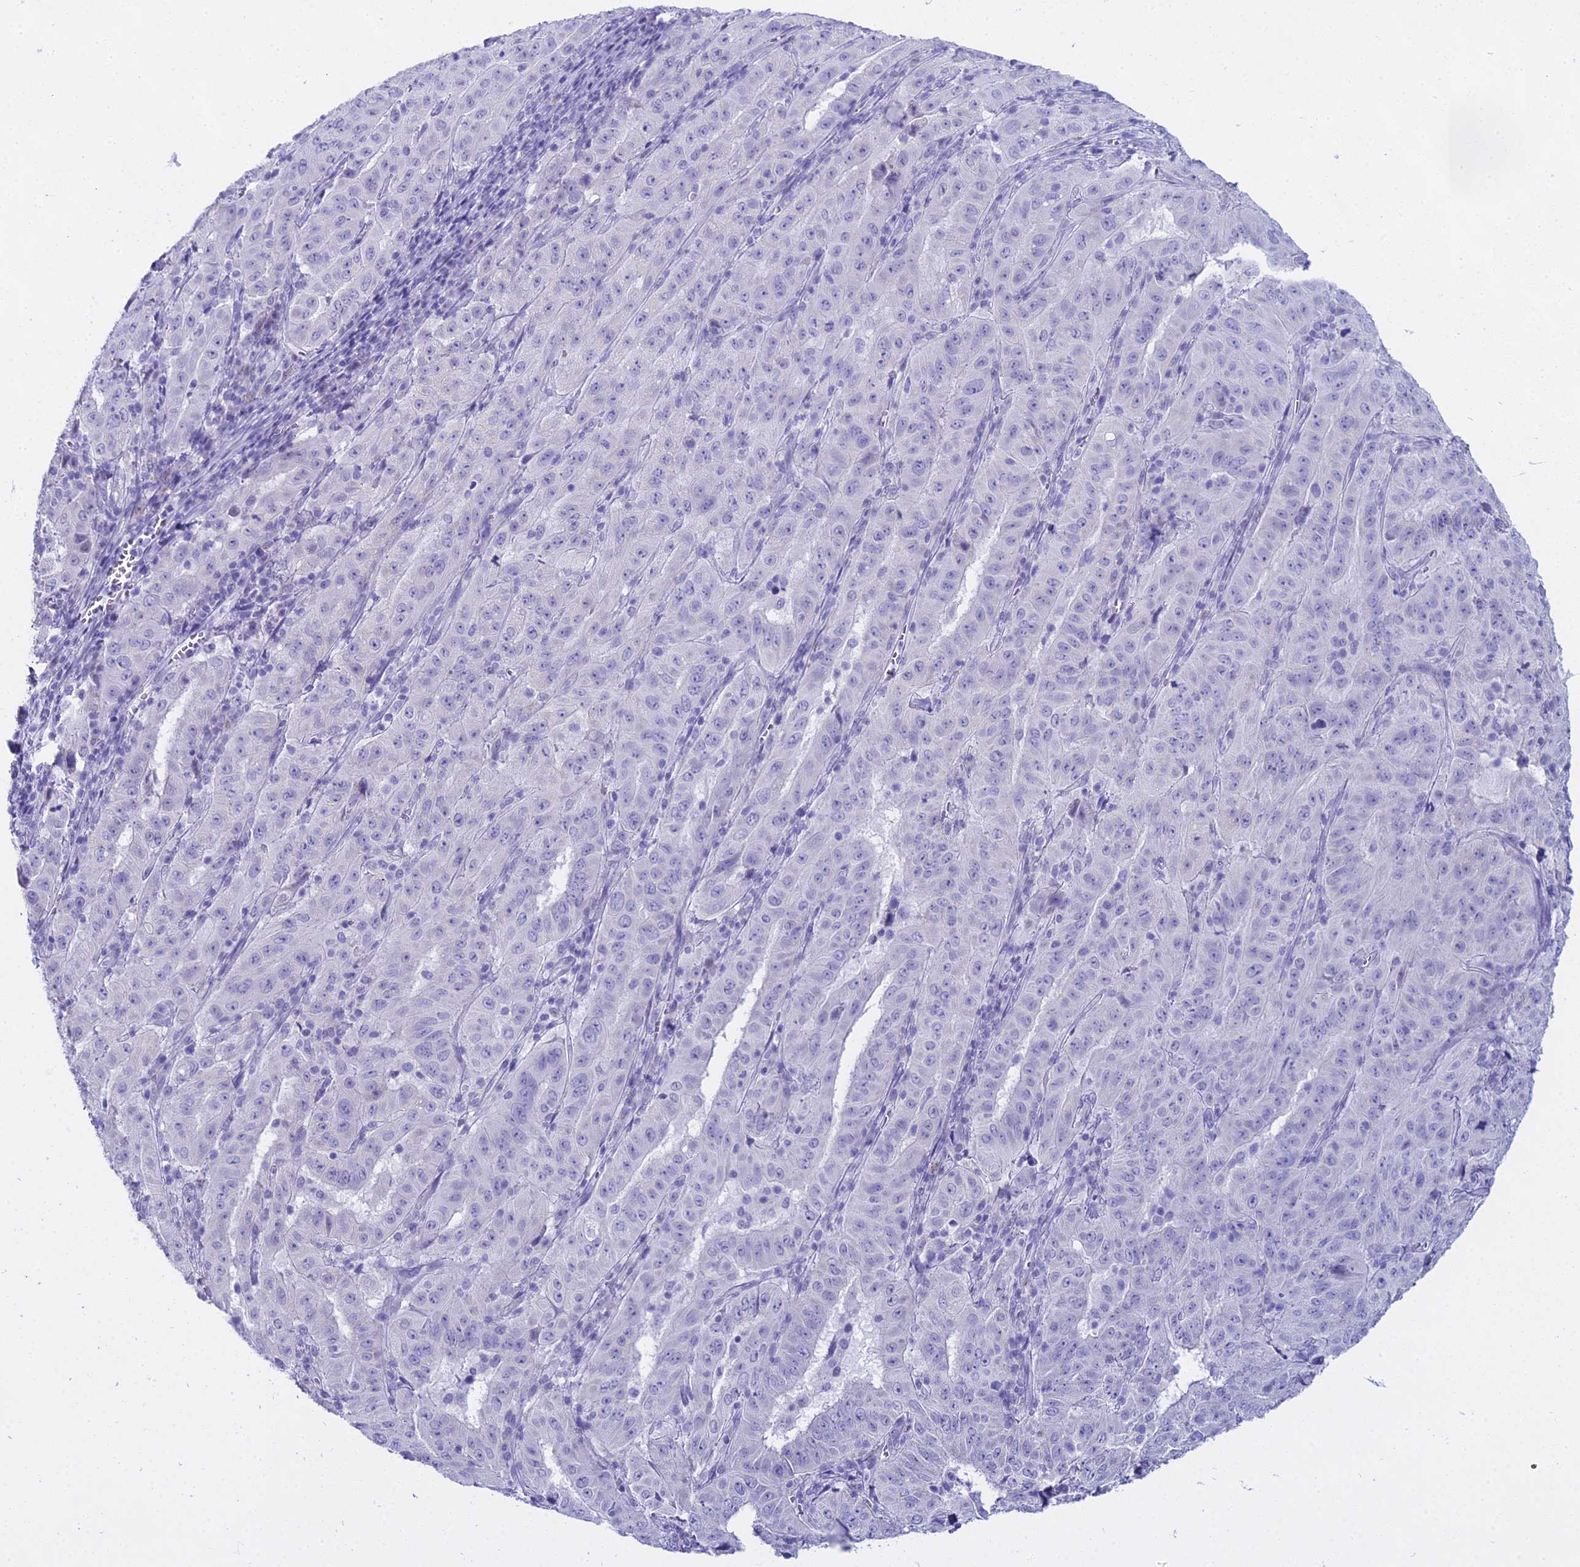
{"staining": {"intensity": "negative", "quantity": "none", "location": "none"}, "tissue": "pancreatic cancer", "cell_type": "Tumor cells", "image_type": "cancer", "snomed": [{"axis": "morphology", "description": "Adenocarcinoma, NOS"}, {"axis": "topography", "description": "Pancreas"}], "caption": "An IHC photomicrograph of adenocarcinoma (pancreatic) is shown. There is no staining in tumor cells of adenocarcinoma (pancreatic).", "gene": "CGB2", "patient": {"sex": "male", "age": 63}}